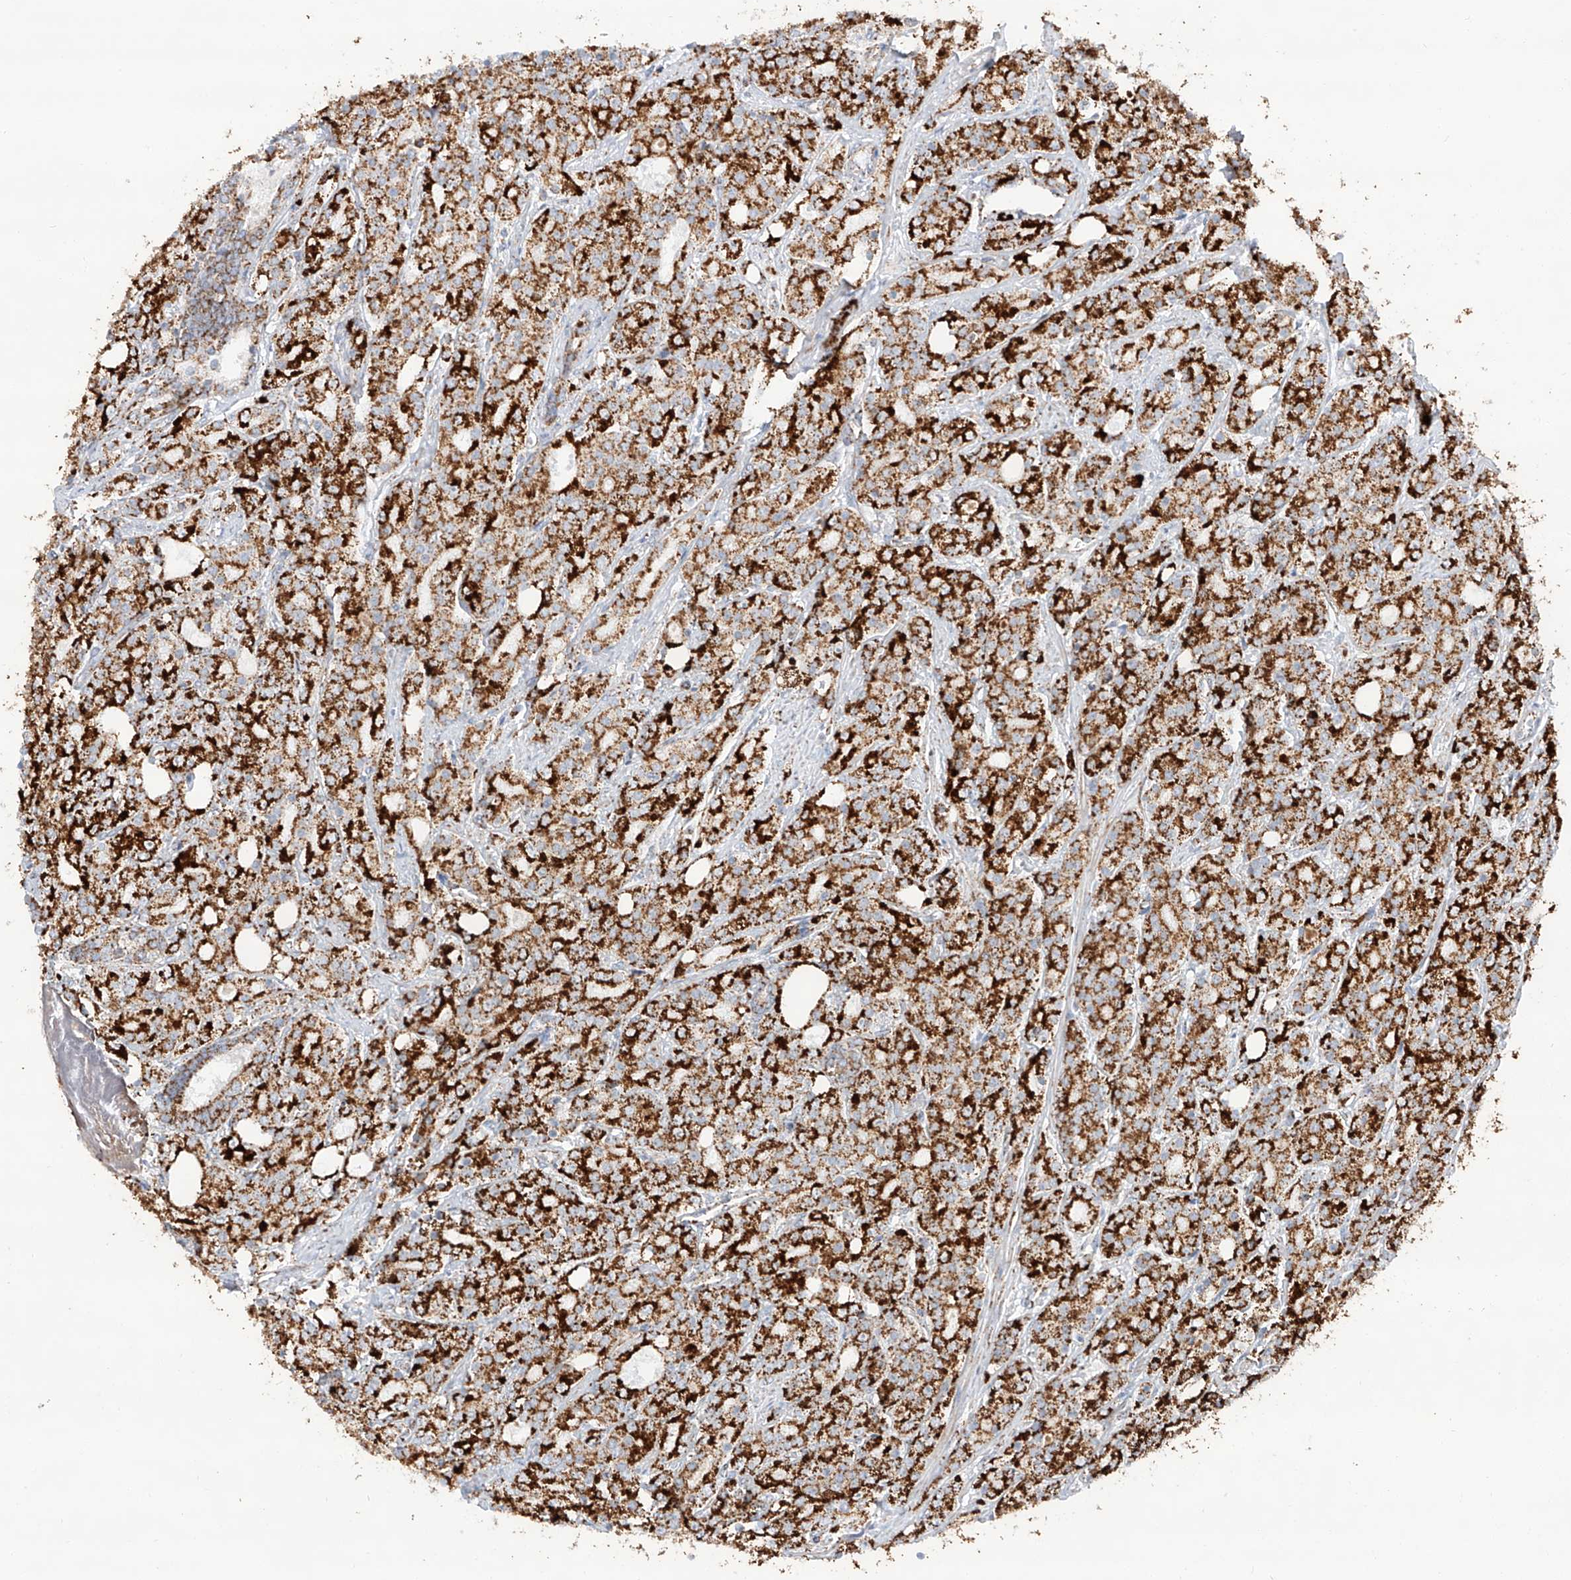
{"staining": {"intensity": "strong", "quantity": ">75%", "location": "cytoplasmic/membranous"}, "tissue": "prostate cancer", "cell_type": "Tumor cells", "image_type": "cancer", "snomed": [{"axis": "morphology", "description": "Adenocarcinoma, High grade"}, {"axis": "topography", "description": "Prostate"}], "caption": "An immunohistochemistry (IHC) histopathology image of tumor tissue is shown. Protein staining in brown shows strong cytoplasmic/membranous positivity in prostate adenocarcinoma (high-grade) within tumor cells. (Stains: DAB (3,3'-diaminobenzidine) in brown, nuclei in blue, Microscopy: brightfield microscopy at high magnification).", "gene": "TTC27", "patient": {"sex": "male", "age": 62}}